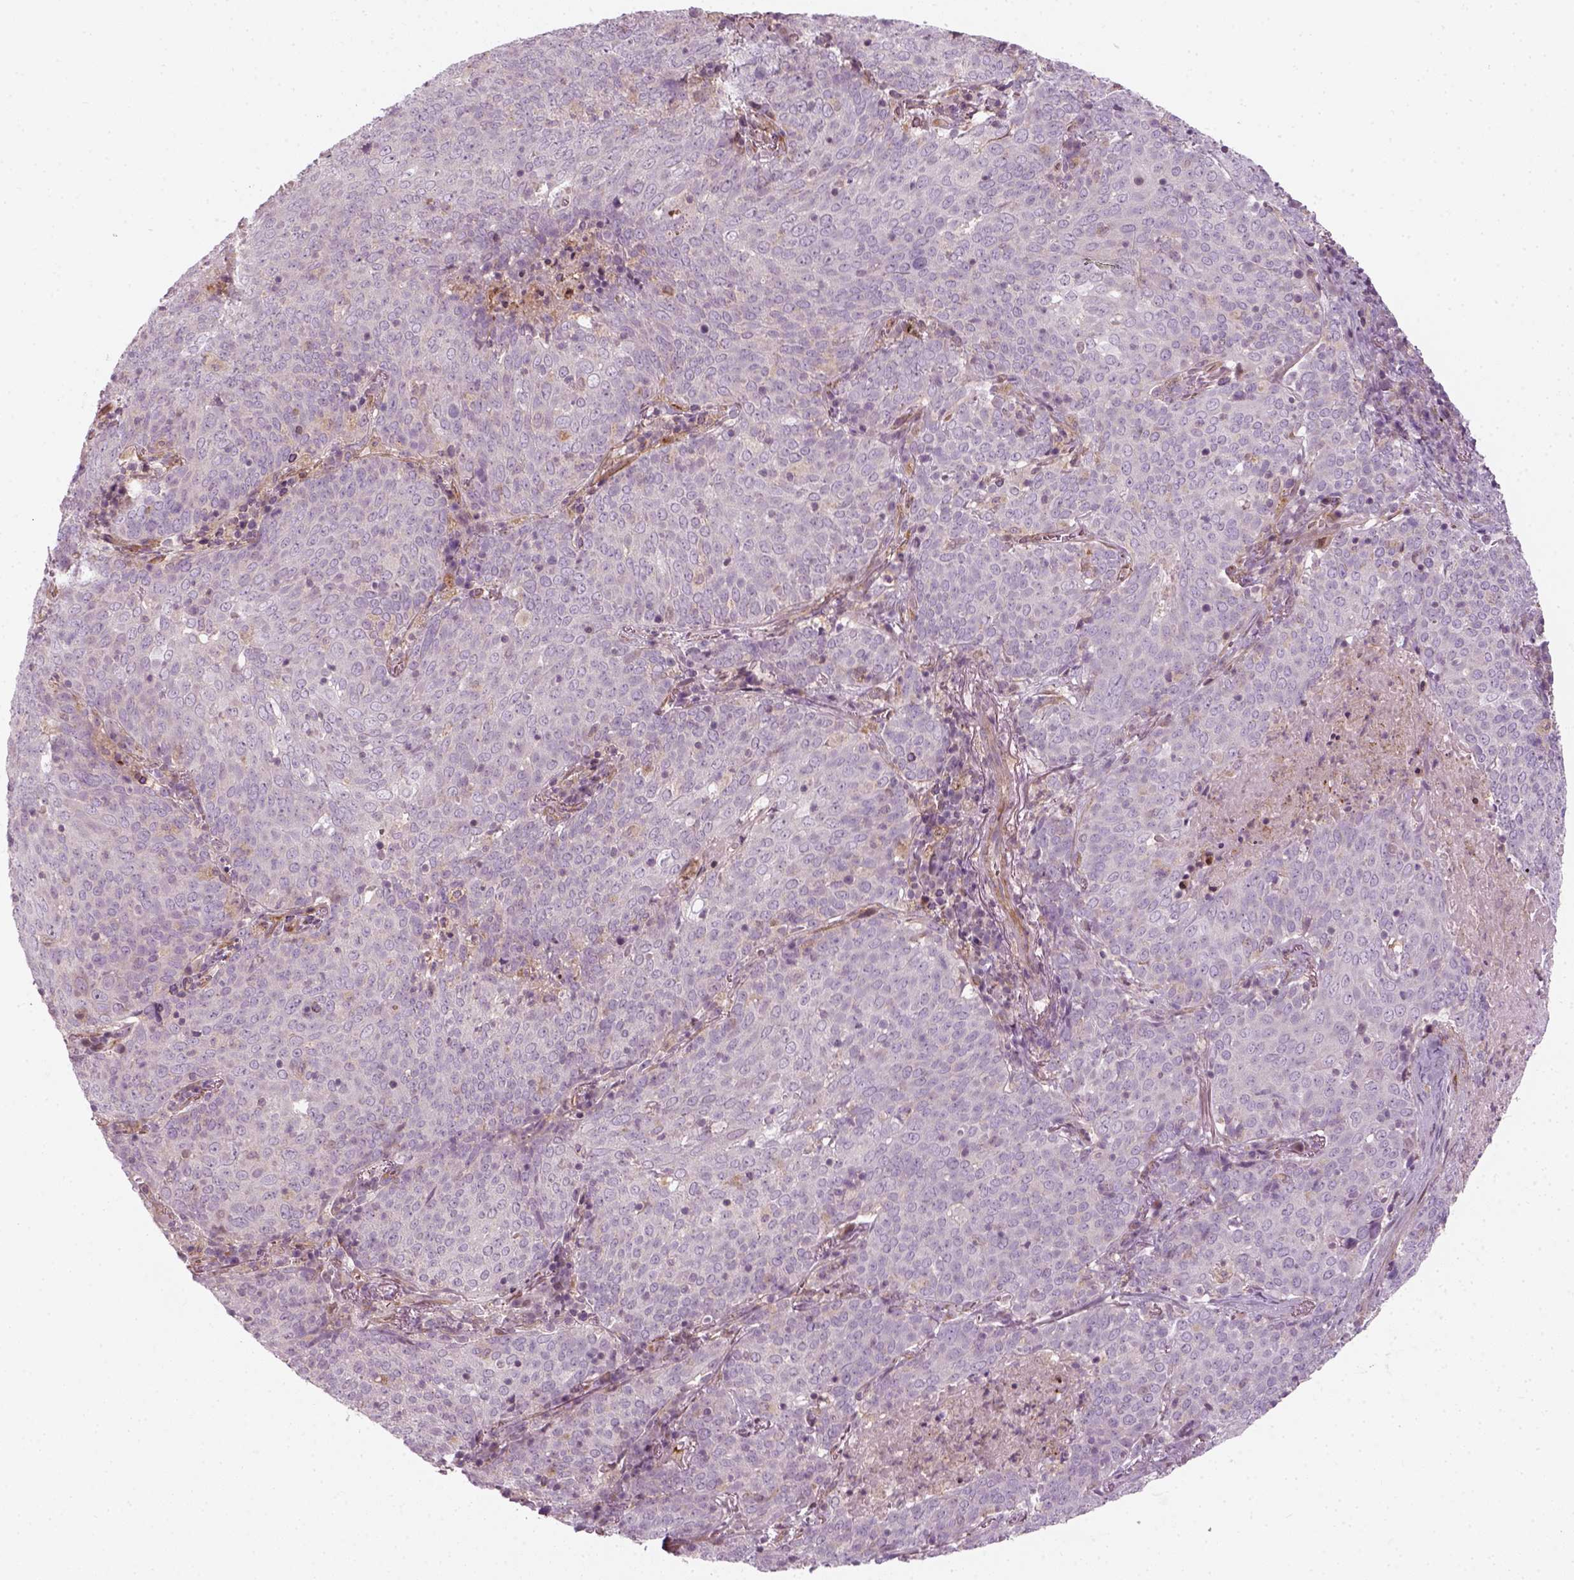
{"staining": {"intensity": "negative", "quantity": "none", "location": "none"}, "tissue": "lung cancer", "cell_type": "Tumor cells", "image_type": "cancer", "snomed": [{"axis": "morphology", "description": "Squamous cell carcinoma, NOS"}, {"axis": "topography", "description": "Lung"}], "caption": "A histopathology image of human lung squamous cell carcinoma is negative for staining in tumor cells.", "gene": "DNASE1L1", "patient": {"sex": "male", "age": 82}}